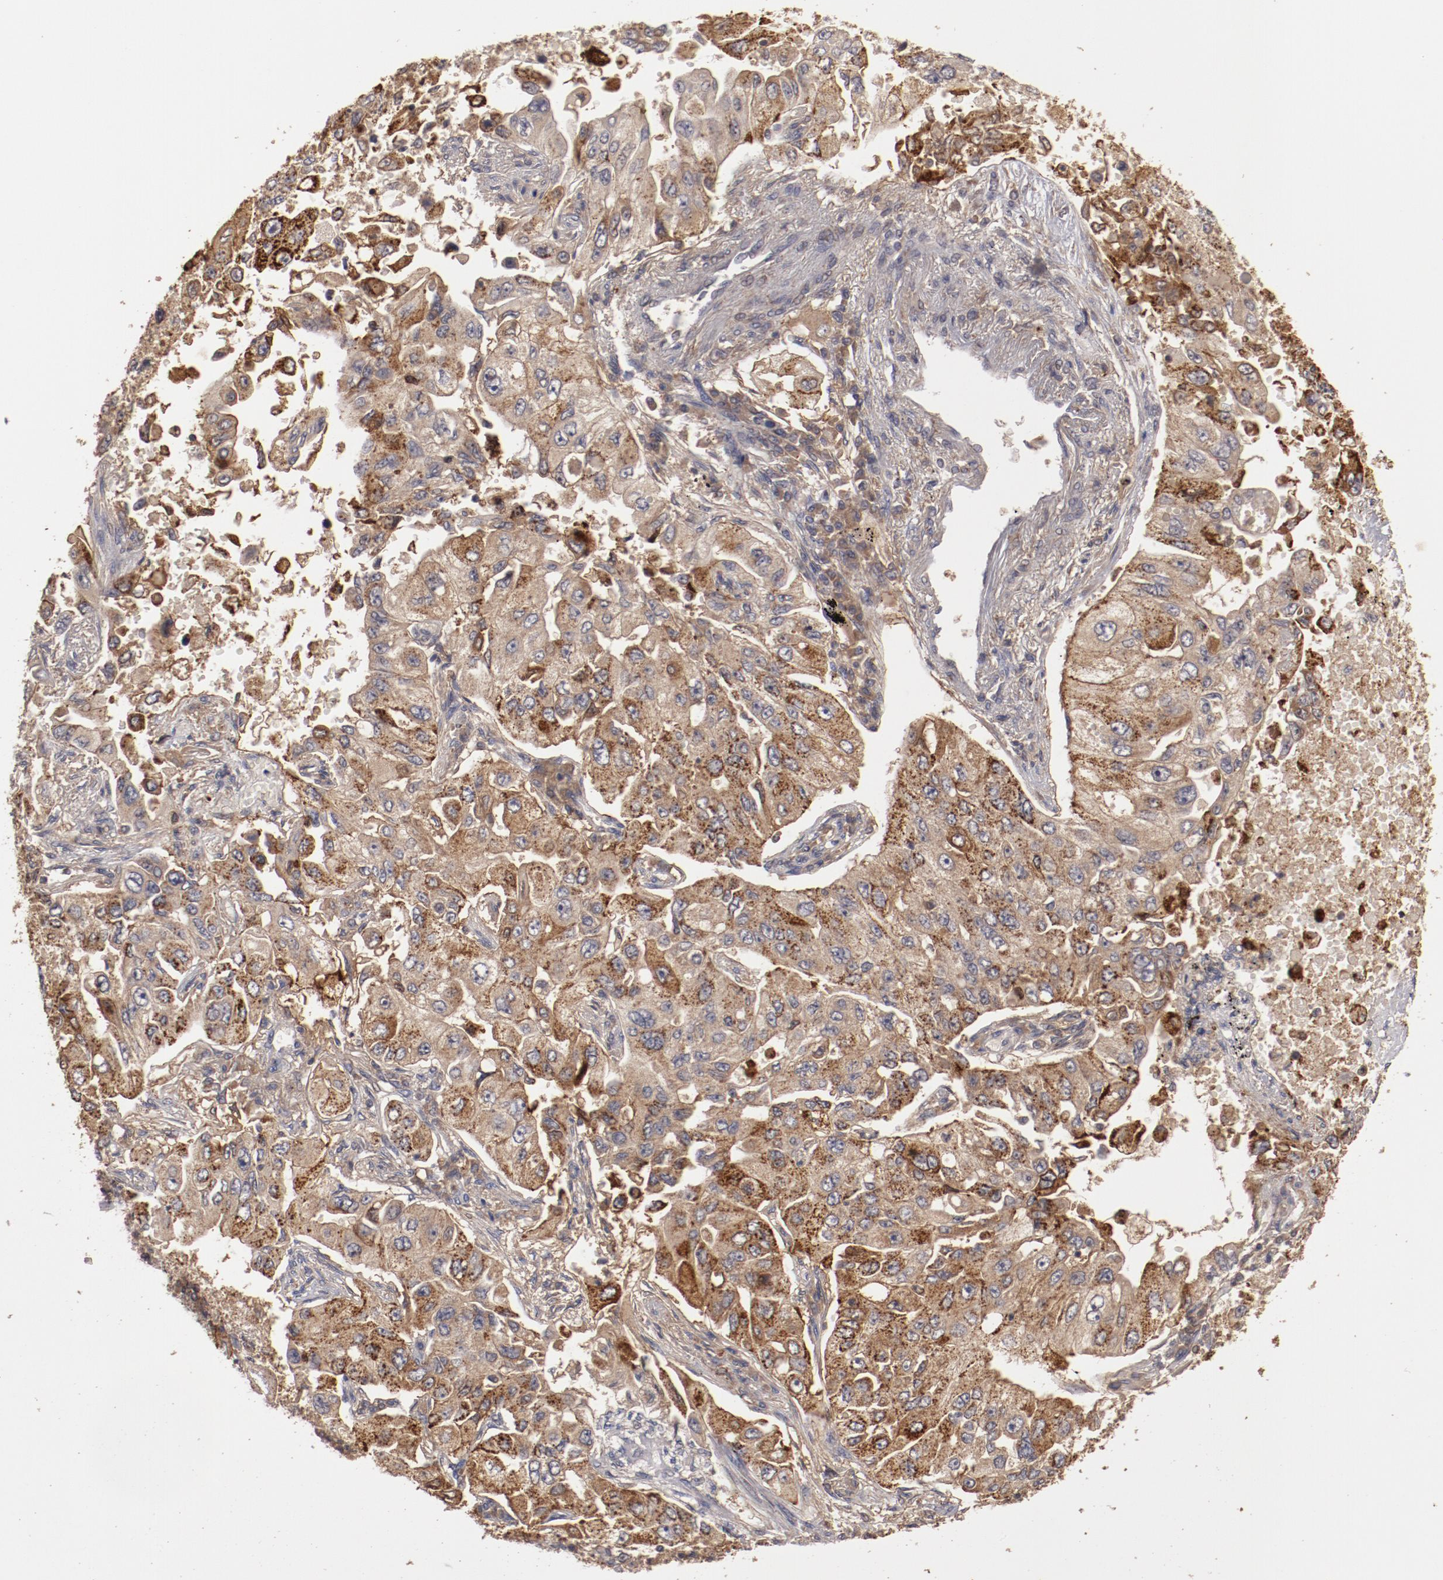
{"staining": {"intensity": "strong", "quantity": ">75%", "location": "cytoplasmic/membranous"}, "tissue": "lung cancer", "cell_type": "Tumor cells", "image_type": "cancer", "snomed": [{"axis": "morphology", "description": "Adenocarcinoma, NOS"}, {"axis": "topography", "description": "Lung"}], "caption": "This is a micrograph of immunohistochemistry staining of lung cancer (adenocarcinoma), which shows strong staining in the cytoplasmic/membranous of tumor cells.", "gene": "LRRC75B", "patient": {"sex": "male", "age": 84}}